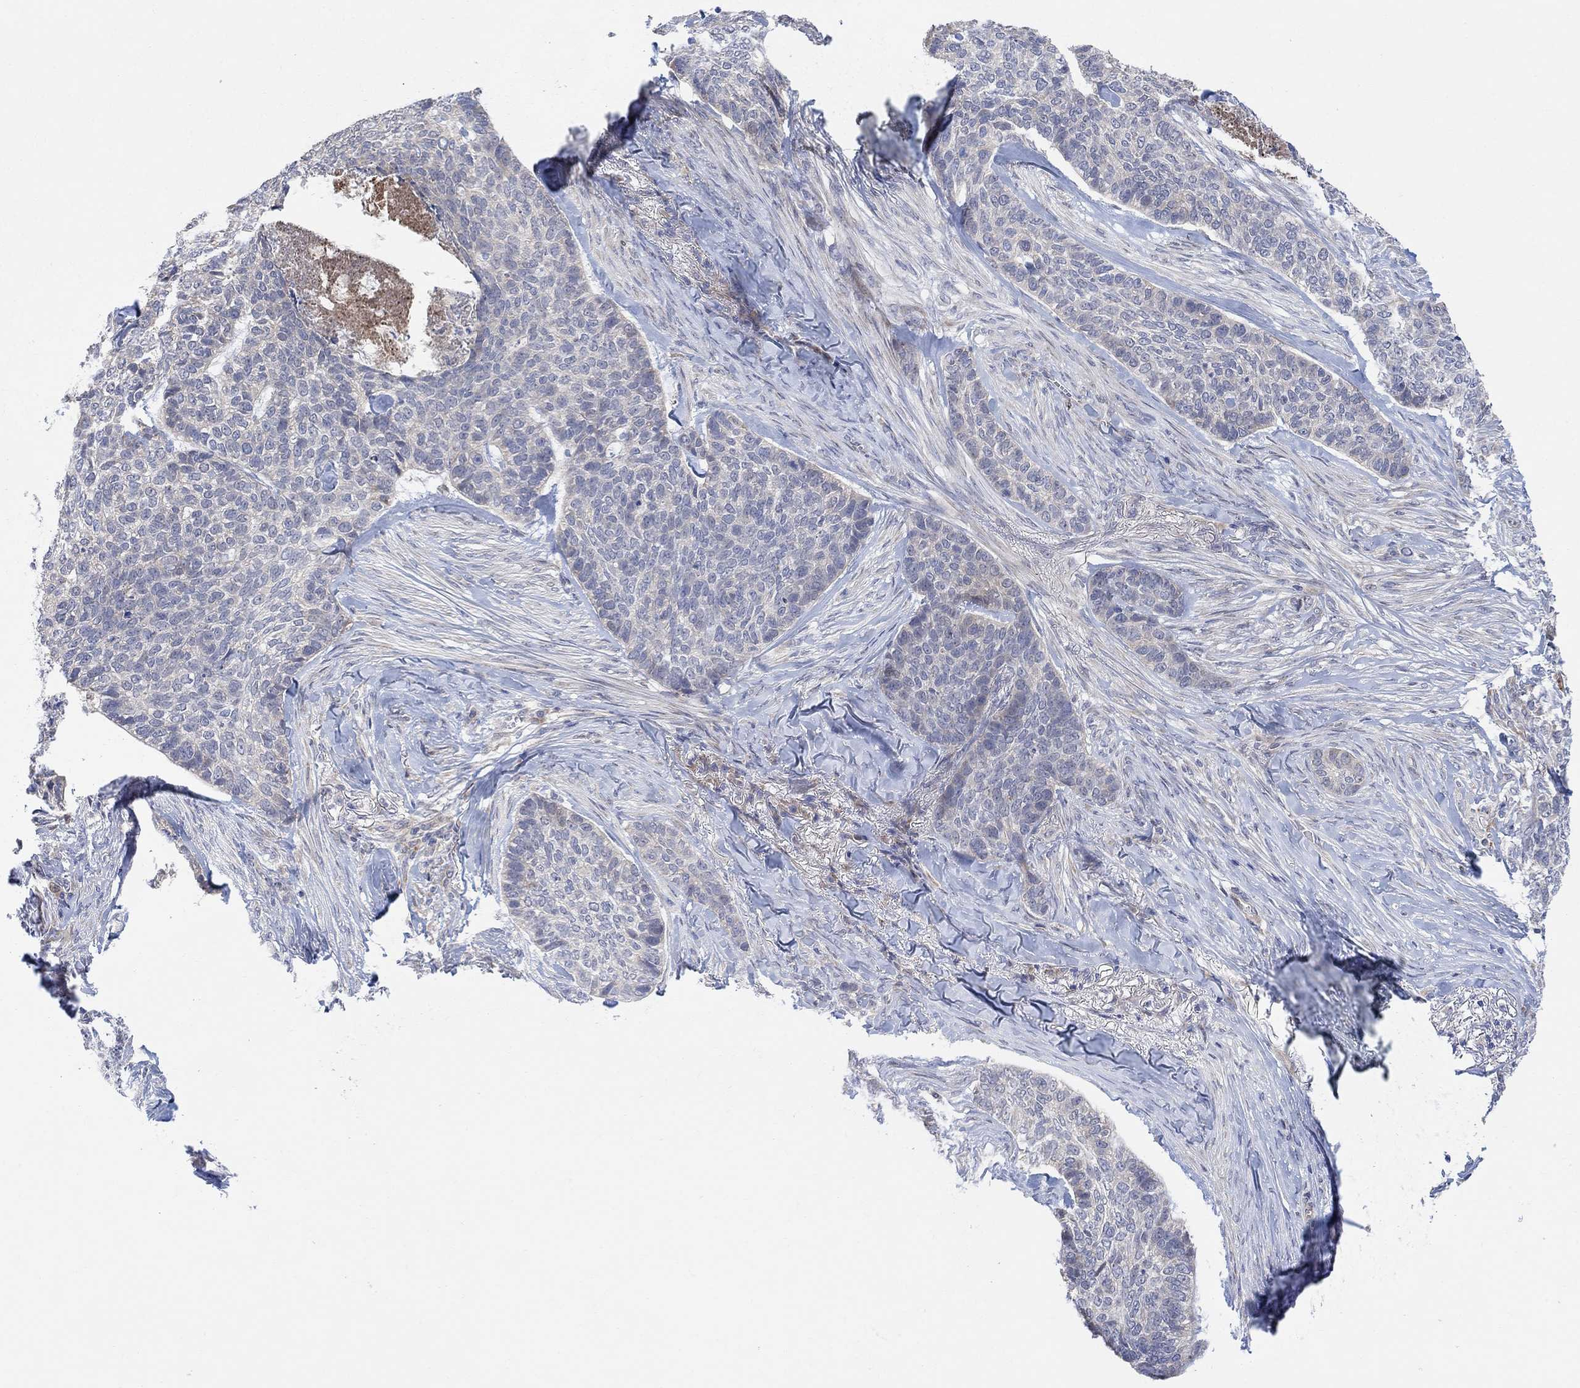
{"staining": {"intensity": "negative", "quantity": "none", "location": "none"}, "tissue": "skin cancer", "cell_type": "Tumor cells", "image_type": "cancer", "snomed": [{"axis": "morphology", "description": "Basal cell carcinoma"}, {"axis": "topography", "description": "Skin"}], "caption": "High magnification brightfield microscopy of basal cell carcinoma (skin) stained with DAB (brown) and counterstained with hematoxylin (blue): tumor cells show no significant positivity.", "gene": "CNTF", "patient": {"sex": "female", "age": 69}}